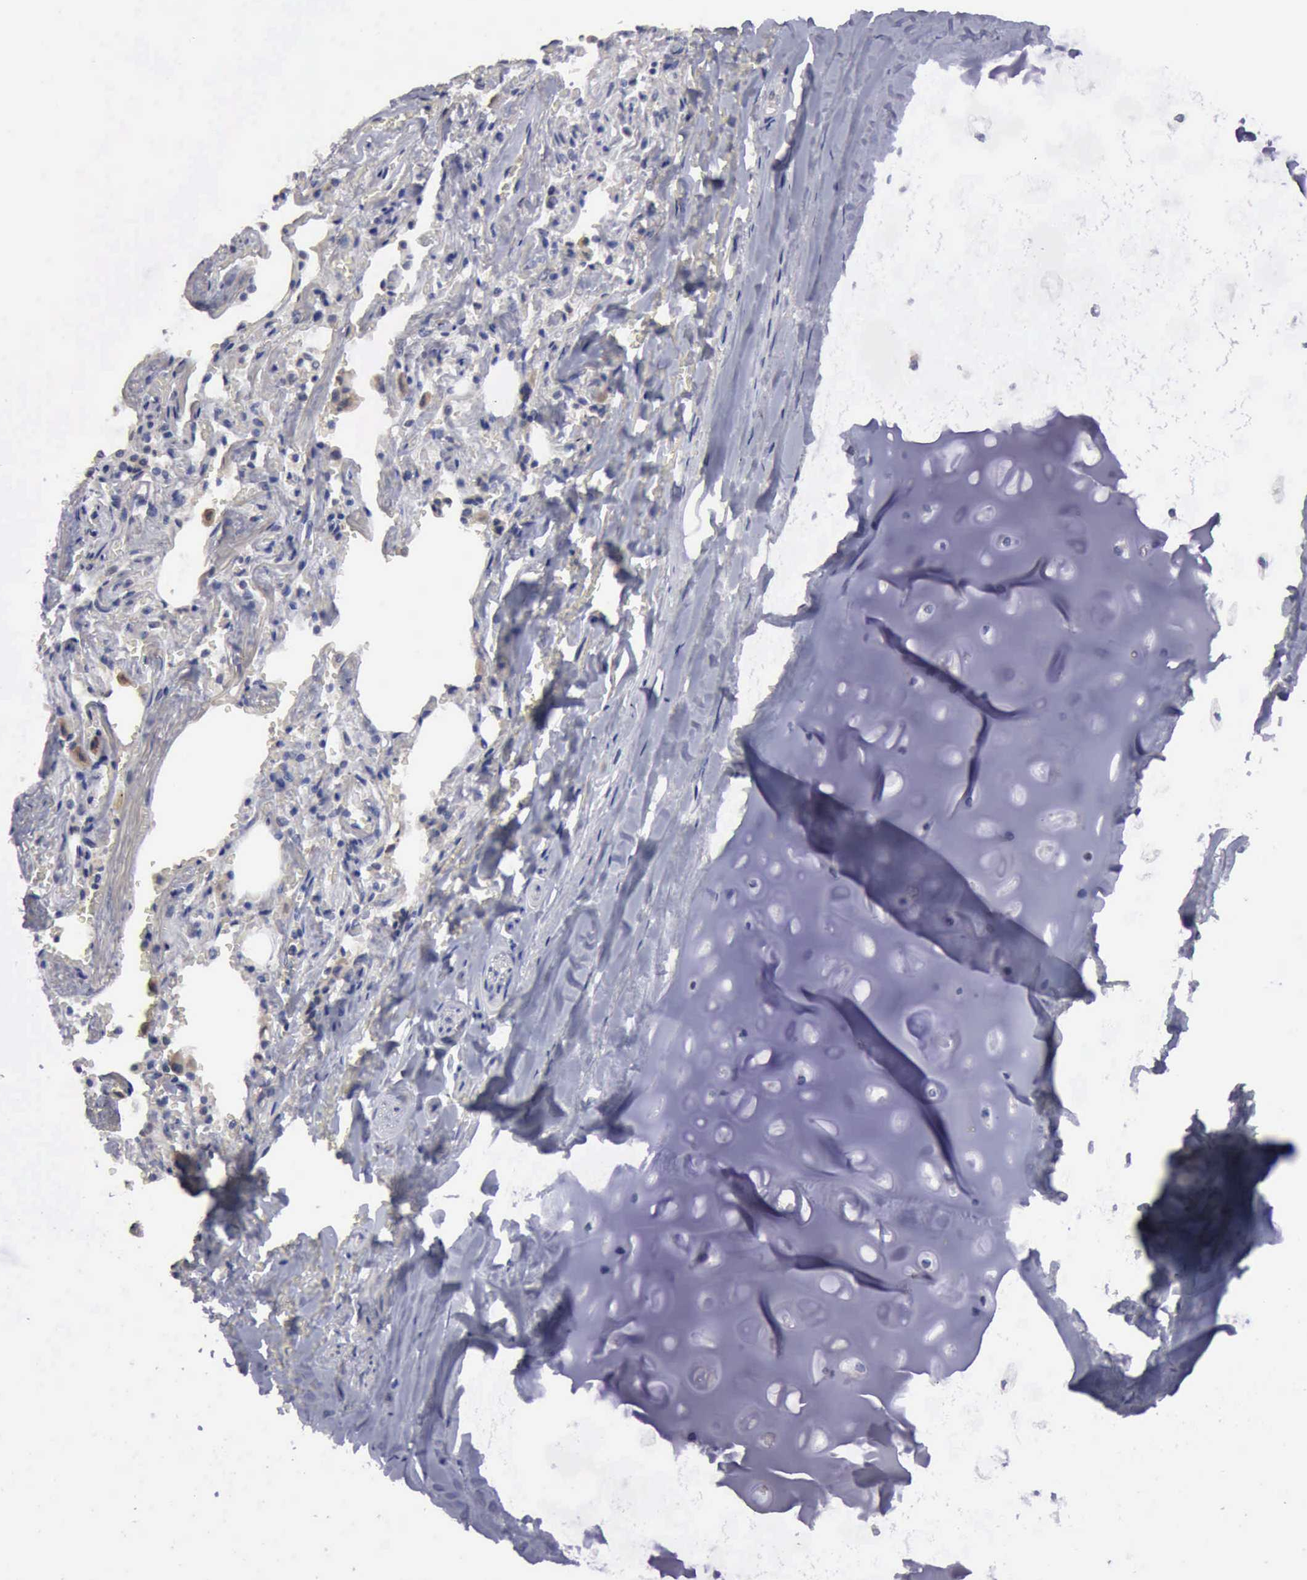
{"staining": {"intensity": "negative", "quantity": "none", "location": "none"}, "tissue": "adipose tissue", "cell_type": "Adipocytes", "image_type": "normal", "snomed": [{"axis": "morphology", "description": "Normal tissue, NOS"}, {"axis": "topography", "description": "Cartilage tissue"}, {"axis": "topography", "description": "Lung"}], "caption": "Benign adipose tissue was stained to show a protein in brown. There is no significant positivity in adipocytes. The staining is performed using DAB brown chromogen with nuclei counter-stained in using hematoxylin.", "gene": "TXLNG", "patient": {"sex": "male", "age": 65}}